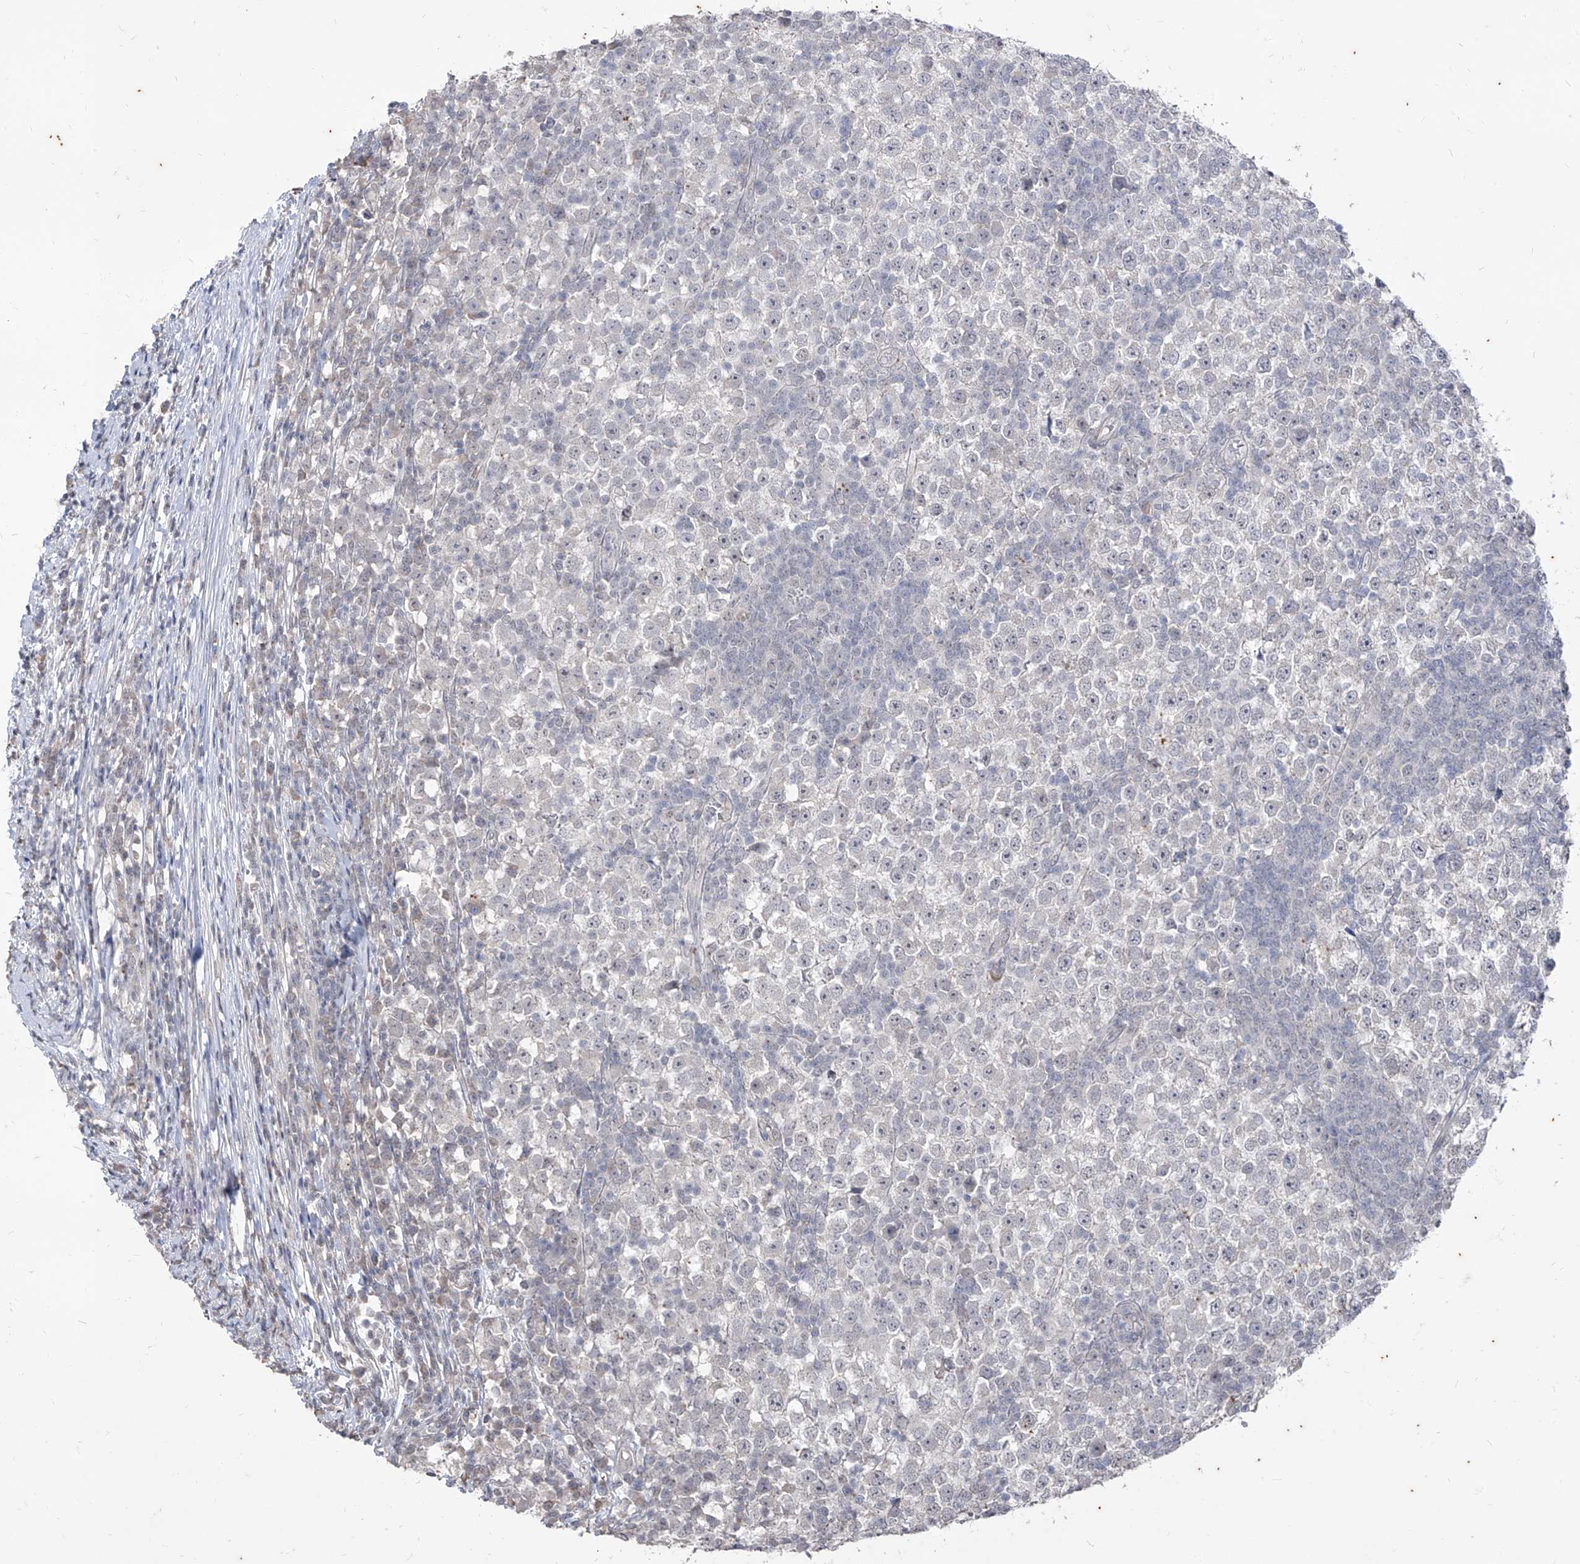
{"staining": {"intensity": "negative", "quantity": "none", "location": "none"}, "tissue": "testis cancer", "cell_type": "Tumor cells", "image_type": "cancer", "snomed": [{"axis": "morphology", "description": "Seminoma, NOS"}, {"axis": "topography", "description": "Testis"}], "caption": "Immunohistochemistry image of testis cancer (seminoma) stained for a protein (brown), which exhibits no expression in tumor cells.", "gene": "PHF20L1", "patient": {"sex": "male", "age": 65}}